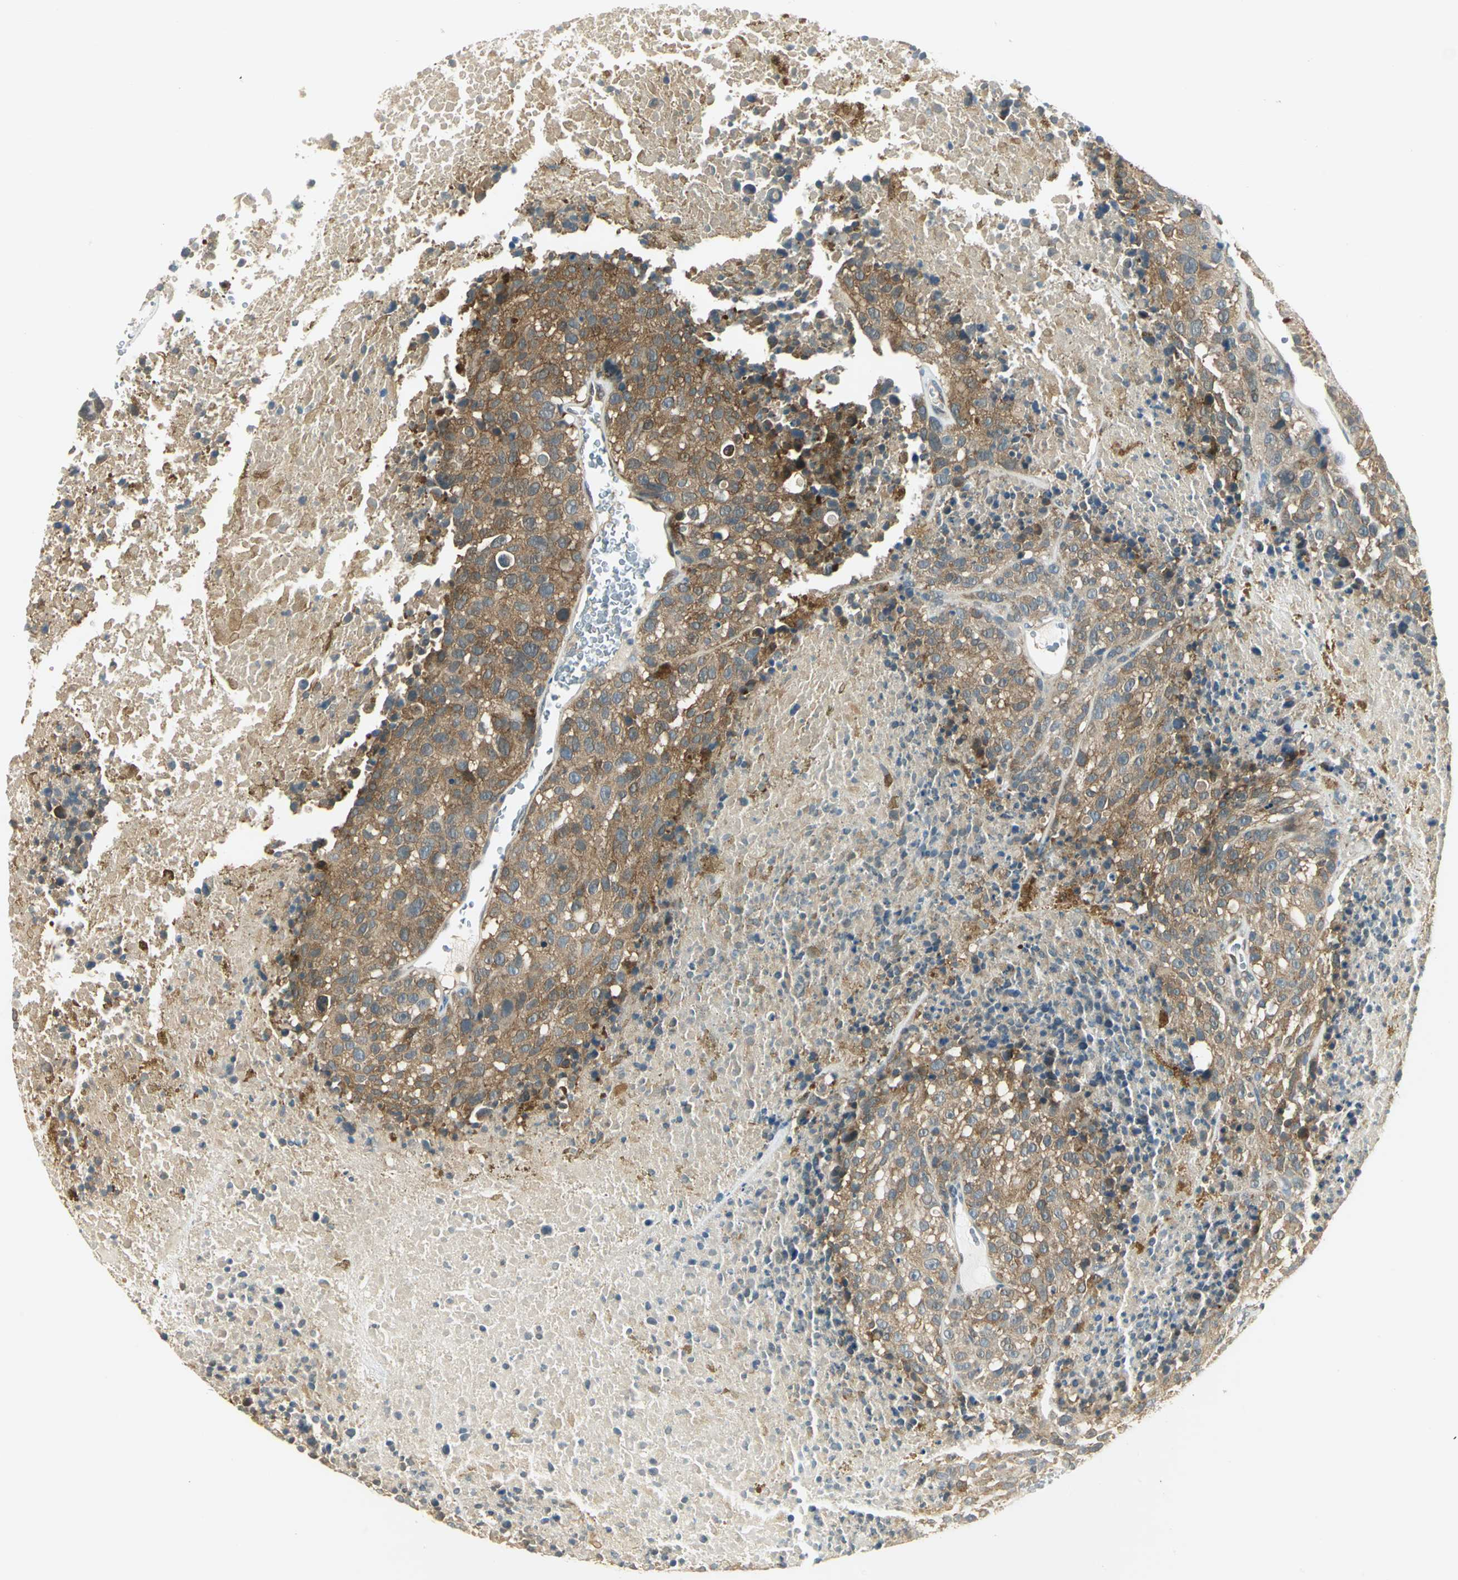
{"staining": {"intensity": "moderate", "quantity": ">75%", "location": "cytoplasmic/membranous"}, "tissue": "melanoma", "cell_type": "Tumor cells", "image_type": "cancer", "snomed": [{"axis": "morphology", "description": "Malignant melanoma, Metastatic site"}, {"axis": "topography", "description": "Cerebral cortex"}], "caption": "Human melanoma stained with a protein marker exhibits moderate staining in tumor cells.", "gene": "FYN", "patient": {"sex": "female", "age": 52}}